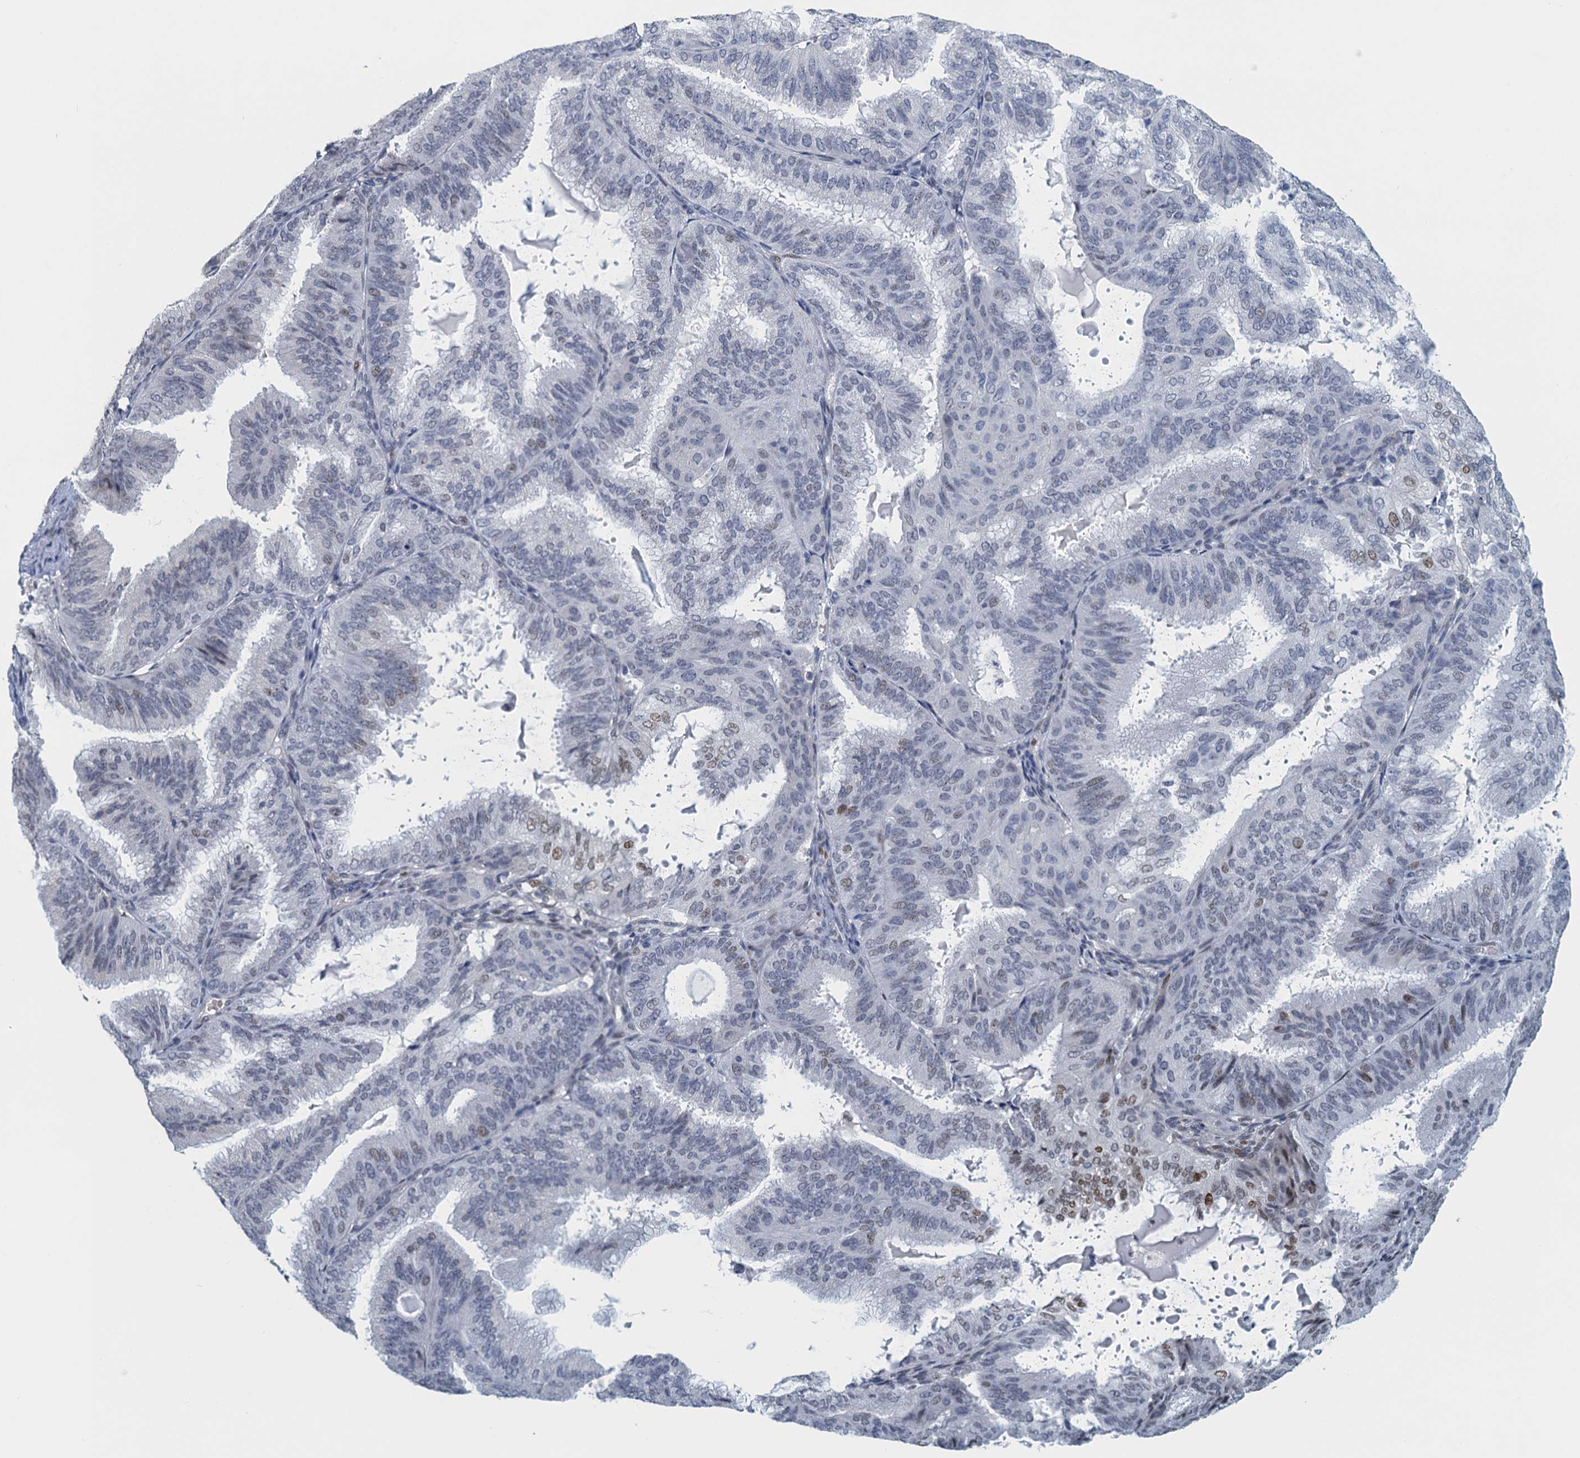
{"staining": {"intensity": "strong", "quantity": "<25%", "location": "nuclear"}, "tissue": "endometrial cancer", "cell_type": "Tumor cells", "image_type": "cancer", "snomed": [{"axis": "morphology", "description": "Adenocarcinoma, NOS"}, {"axis": "topography", "description": "Endometrium"}], "caption": "Brown immunohistochemical staining in human endometrial cancer (adenocarcinoma) demonstrates strong nuclear positivity in about <25% of tumor cells. (brown staining indicates protein expression, while blue staining denotes nuclei).", "gene": "TTLL9", "patient": {"sex": "female", "age": 49}}